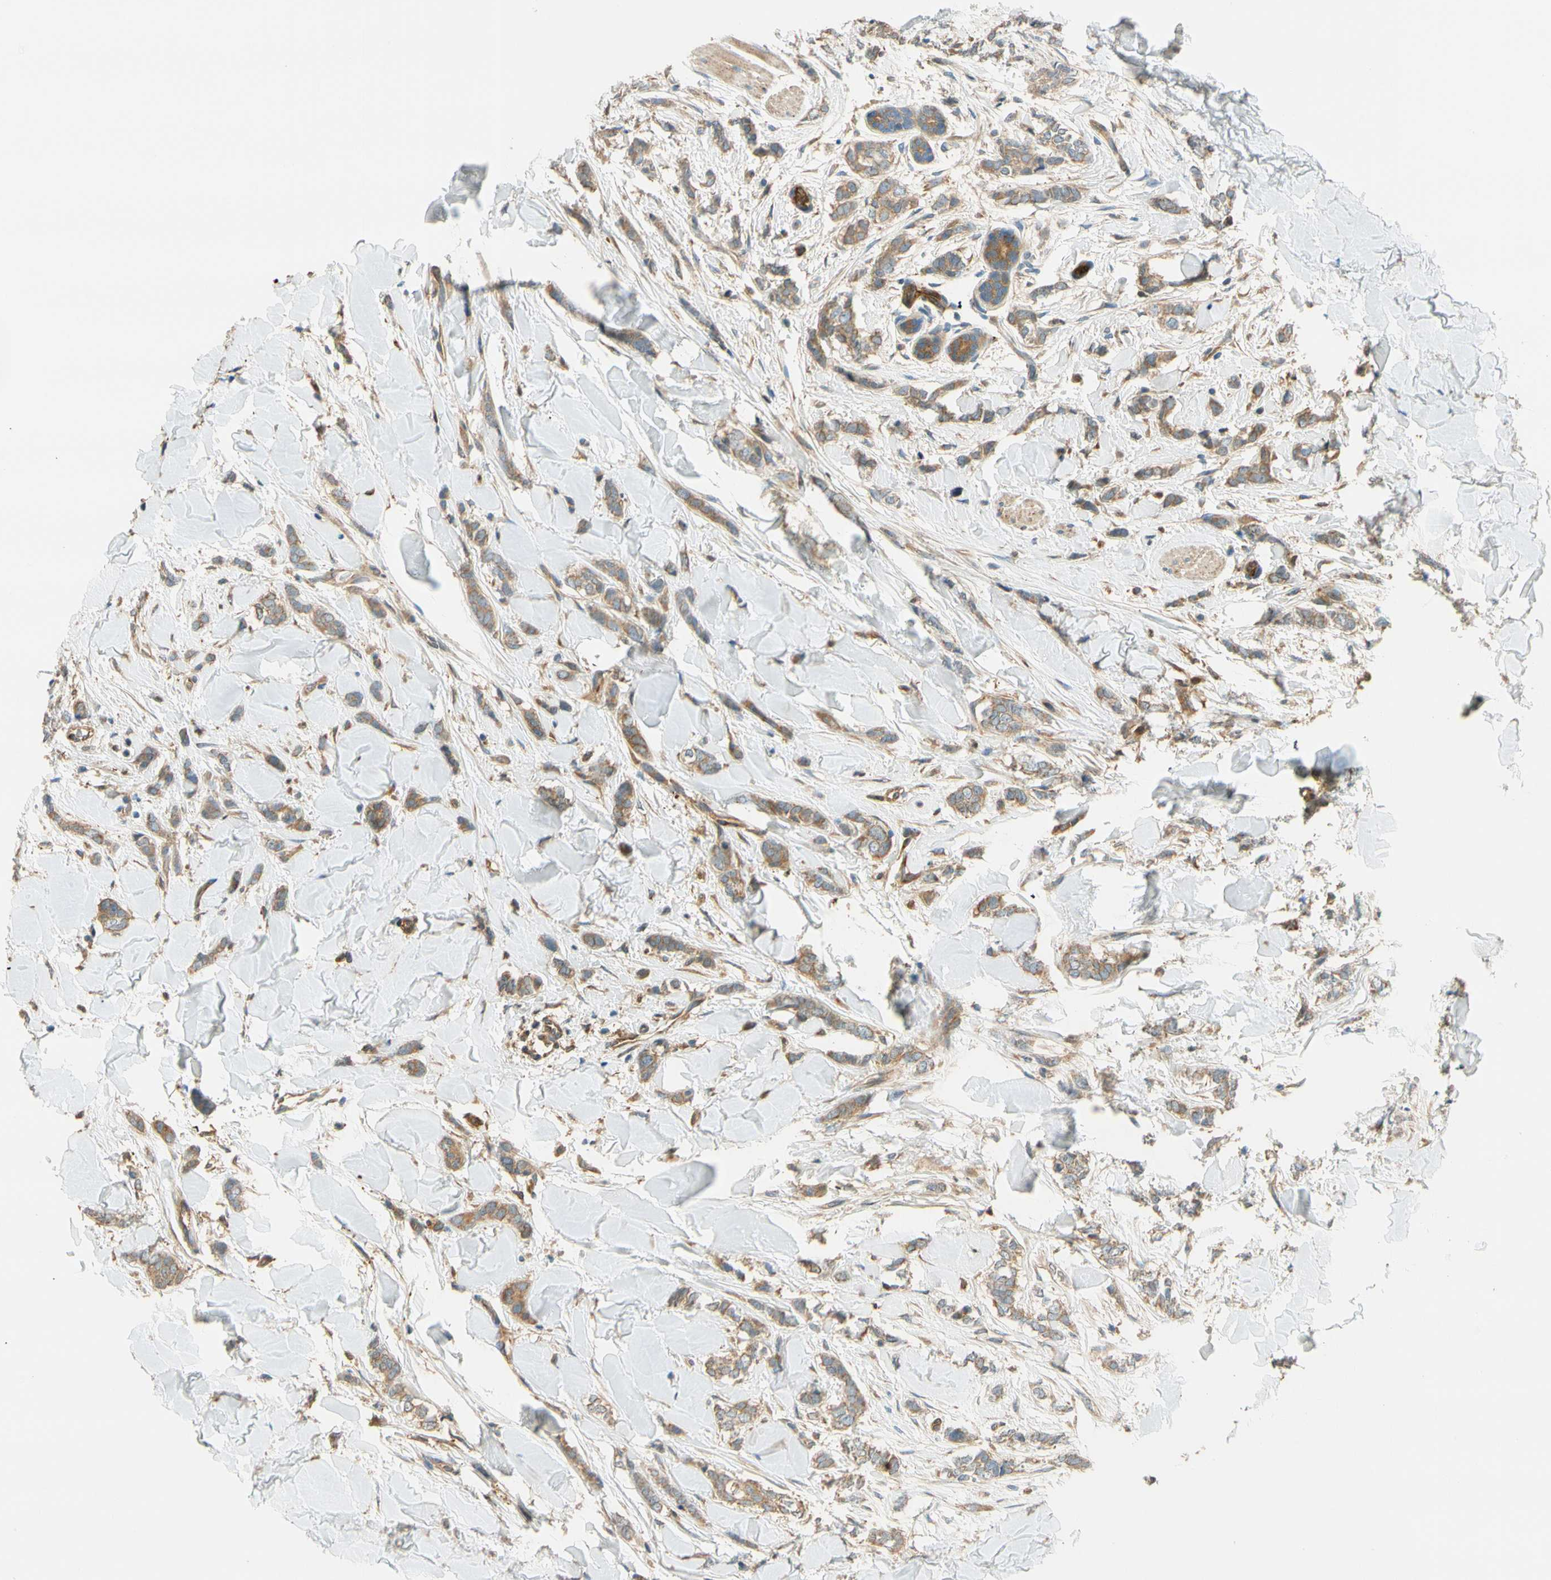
{"staining": {"intensity": "moderate", "quantity": ">75%", "location": "cytoplasmic/membranous"}, "tissue": "breast cancer", "cell_type": "Tumor cells", "image_type": "cancer", "snomed": [{"axis": "morphology", "description": "Lobular carcinoma"}, {"axis": "topography", "description": "Skin"}, {"axis": "topography", "description": "Breast"}], "caption": "Immunohistochemistry image of neoplastic tissue: human breast lobular carcinoma stained using immunohistochemistry (IHC) demonstrates medium levels of moderate protein expression localized specifically in the cytoplasmic/membranous of tumor cells, appearing as a cytoplasmic/membranous brown color.", "gene": "PARP14", "patient": {"sex": "female", "age": 46}}